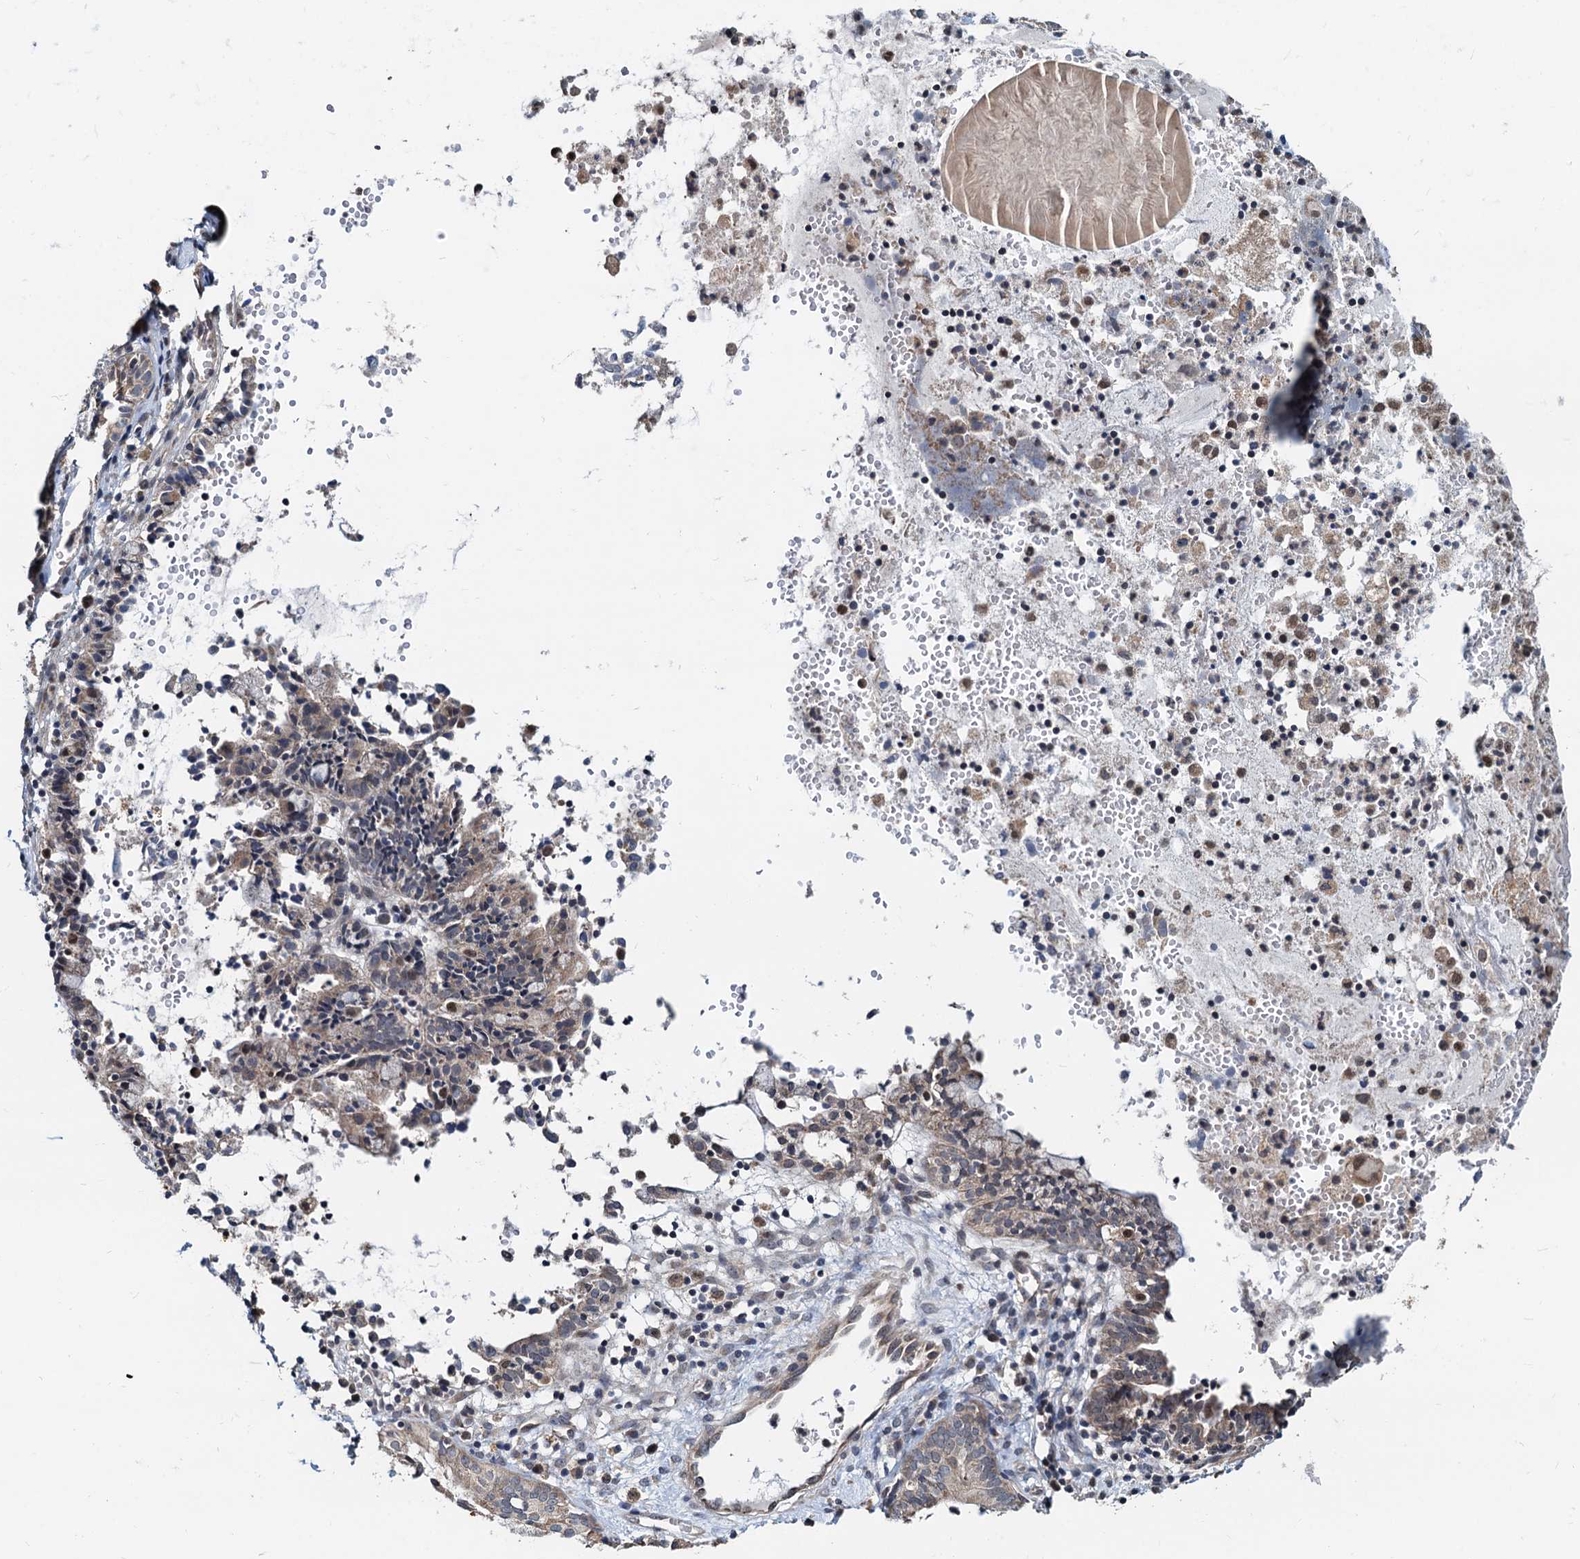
{"staining": {"intensity": "weak", "quantity": "<25%", "location": "cytoplasmic/membranous"}, "tissue": "endometrial cancer", "cell_type": "Tumor cells", "image_type": "cancer", "snomed": [{"axis": "morphology", "description": "Adenocarcinoma, NOS"}, {"axis": "topography", "description": "Endometrium"}], "caption": "There is no significant expression in tumor cells of adenocarcinoma (endometrial). The staining is performed using DAB brown chromogen with nuclei counter-stained in using hematoxylin.", "gene": "MCMBP", "patient": {"sex": "female", "age": 79}}